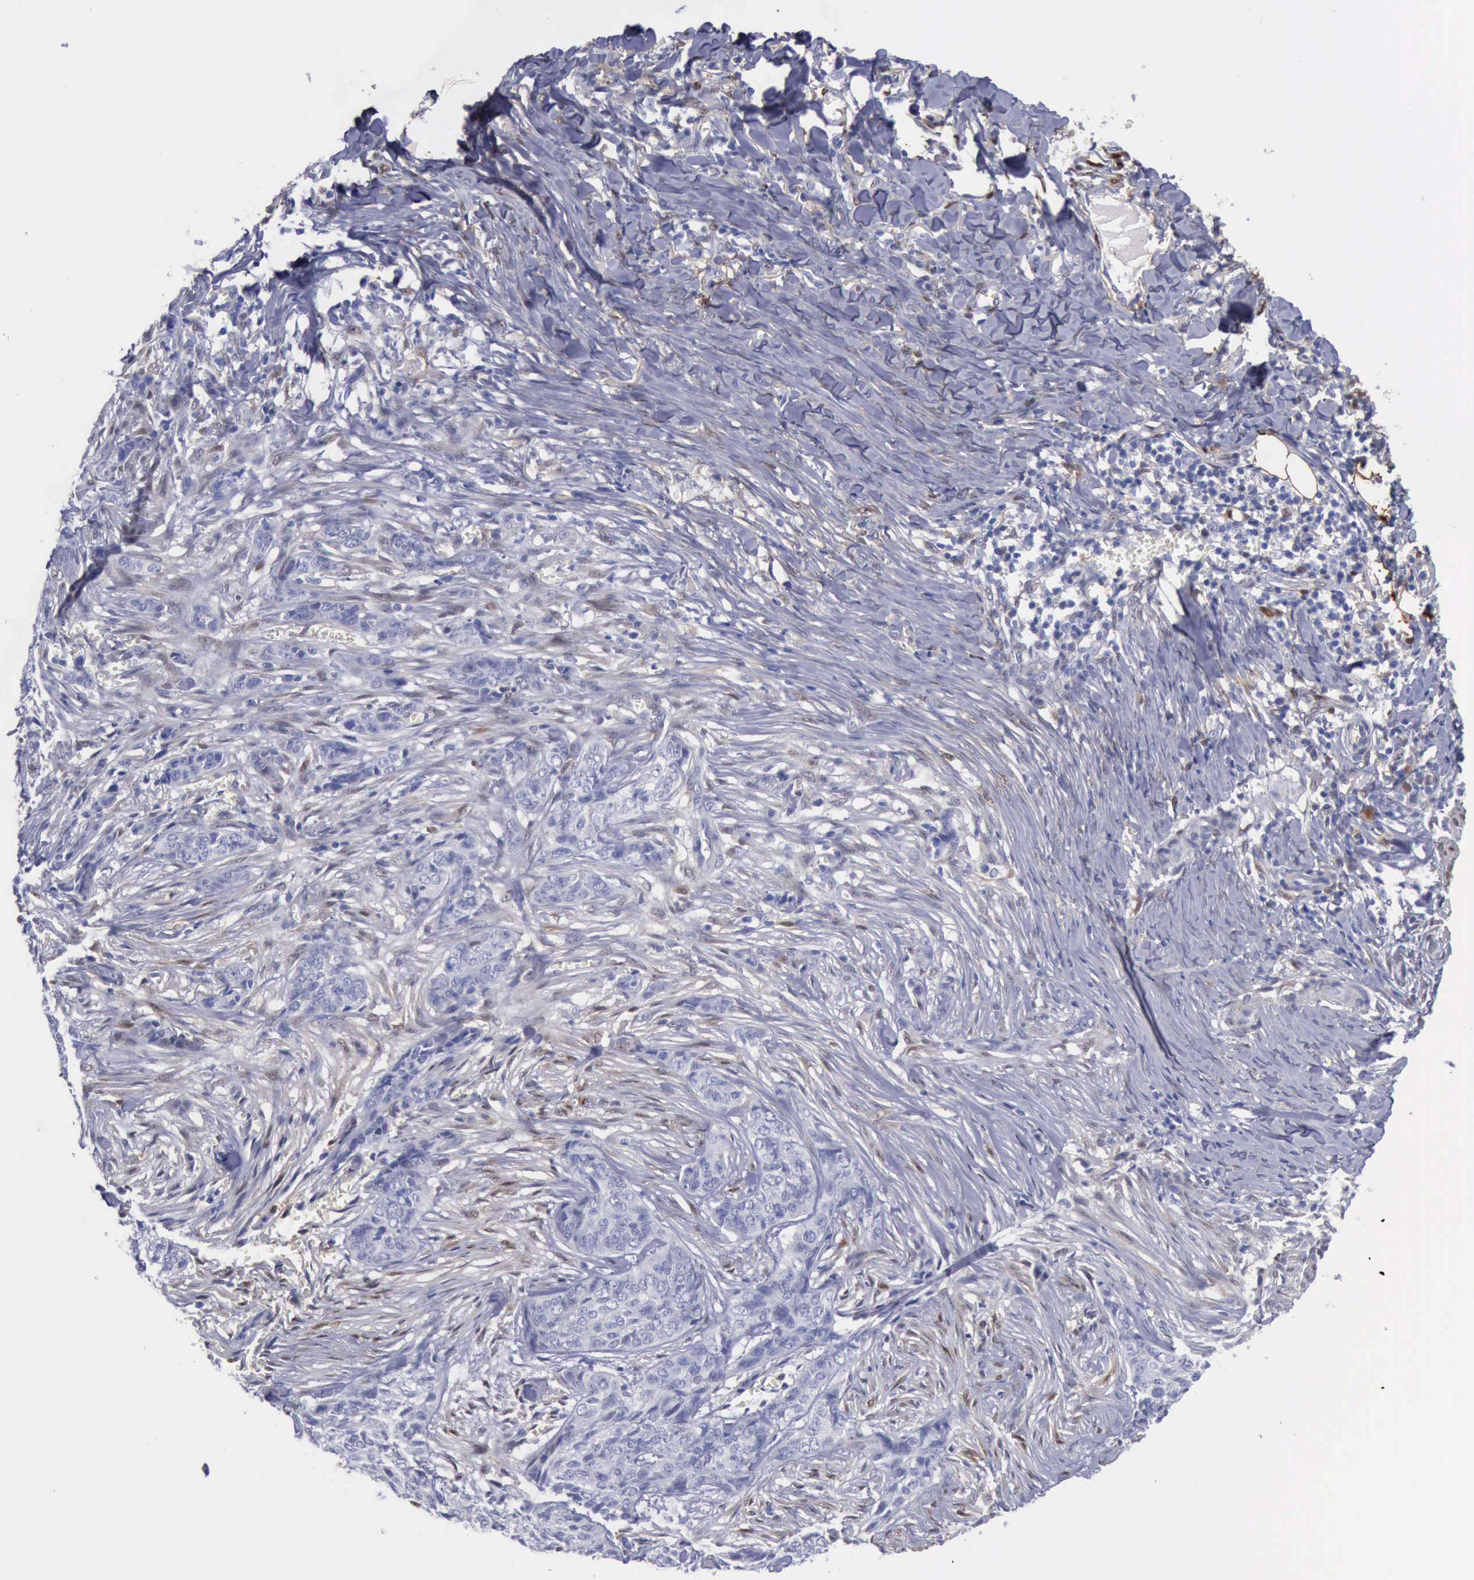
{"staining": {"intensity": "negative", "quantity": "none", "location": "none"}, "tissue": "skin cancer", "cell_type": "Tumor cells", "image_type": "cancer", "snomed": [{"axis": "morphology", "description": "Normal tissue, NOS"}, {"axis": "morphology", "description": "Basal cell carcinoma"}, {"axis": "topography", "description": "Skin"}], "caption": "Human skin cancer (basal cell carcinoma) stained for a protein using IHC exhibits no staining in tumor cells.", "gene": "FHL1", "patient": {"sex": "female", "age": 65}}